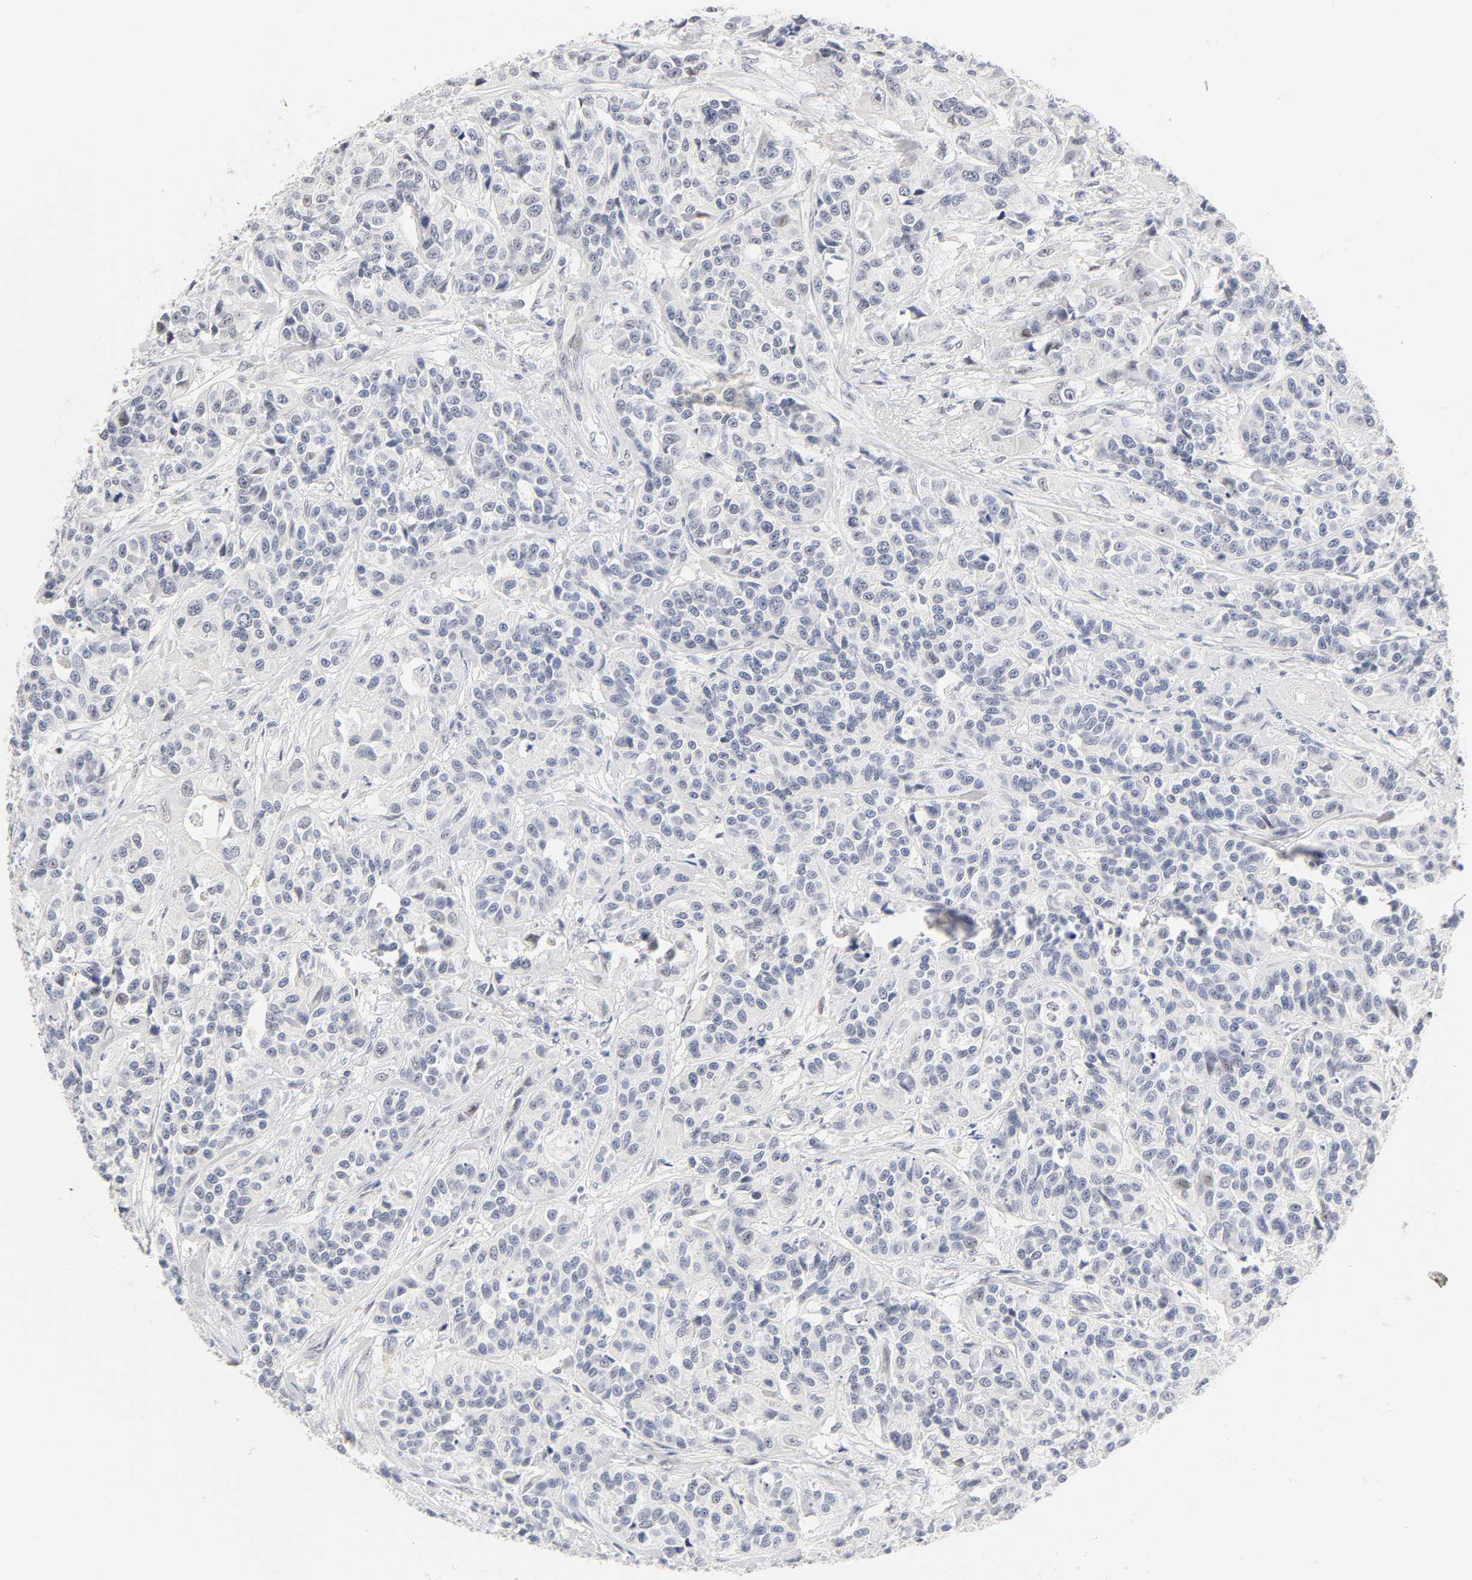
{"staining": {"intensity": "negative", "quantity": "none", "location": "none"}, "tissue": "urothelial cancer", "cell_type": "Tumor cells", "image_type": "cancer", "snomed": [{"axis": "morphology", "description": "Urothelial carcinoma, High grade"}, {"axis": "topography", "description": "Urinary bladder"}], "caption": "Tumor cells are negative for brown protein staining in urothelial cancer.", "gene": "MNAT1", "patient": {"sex": "female", "age": 81}}